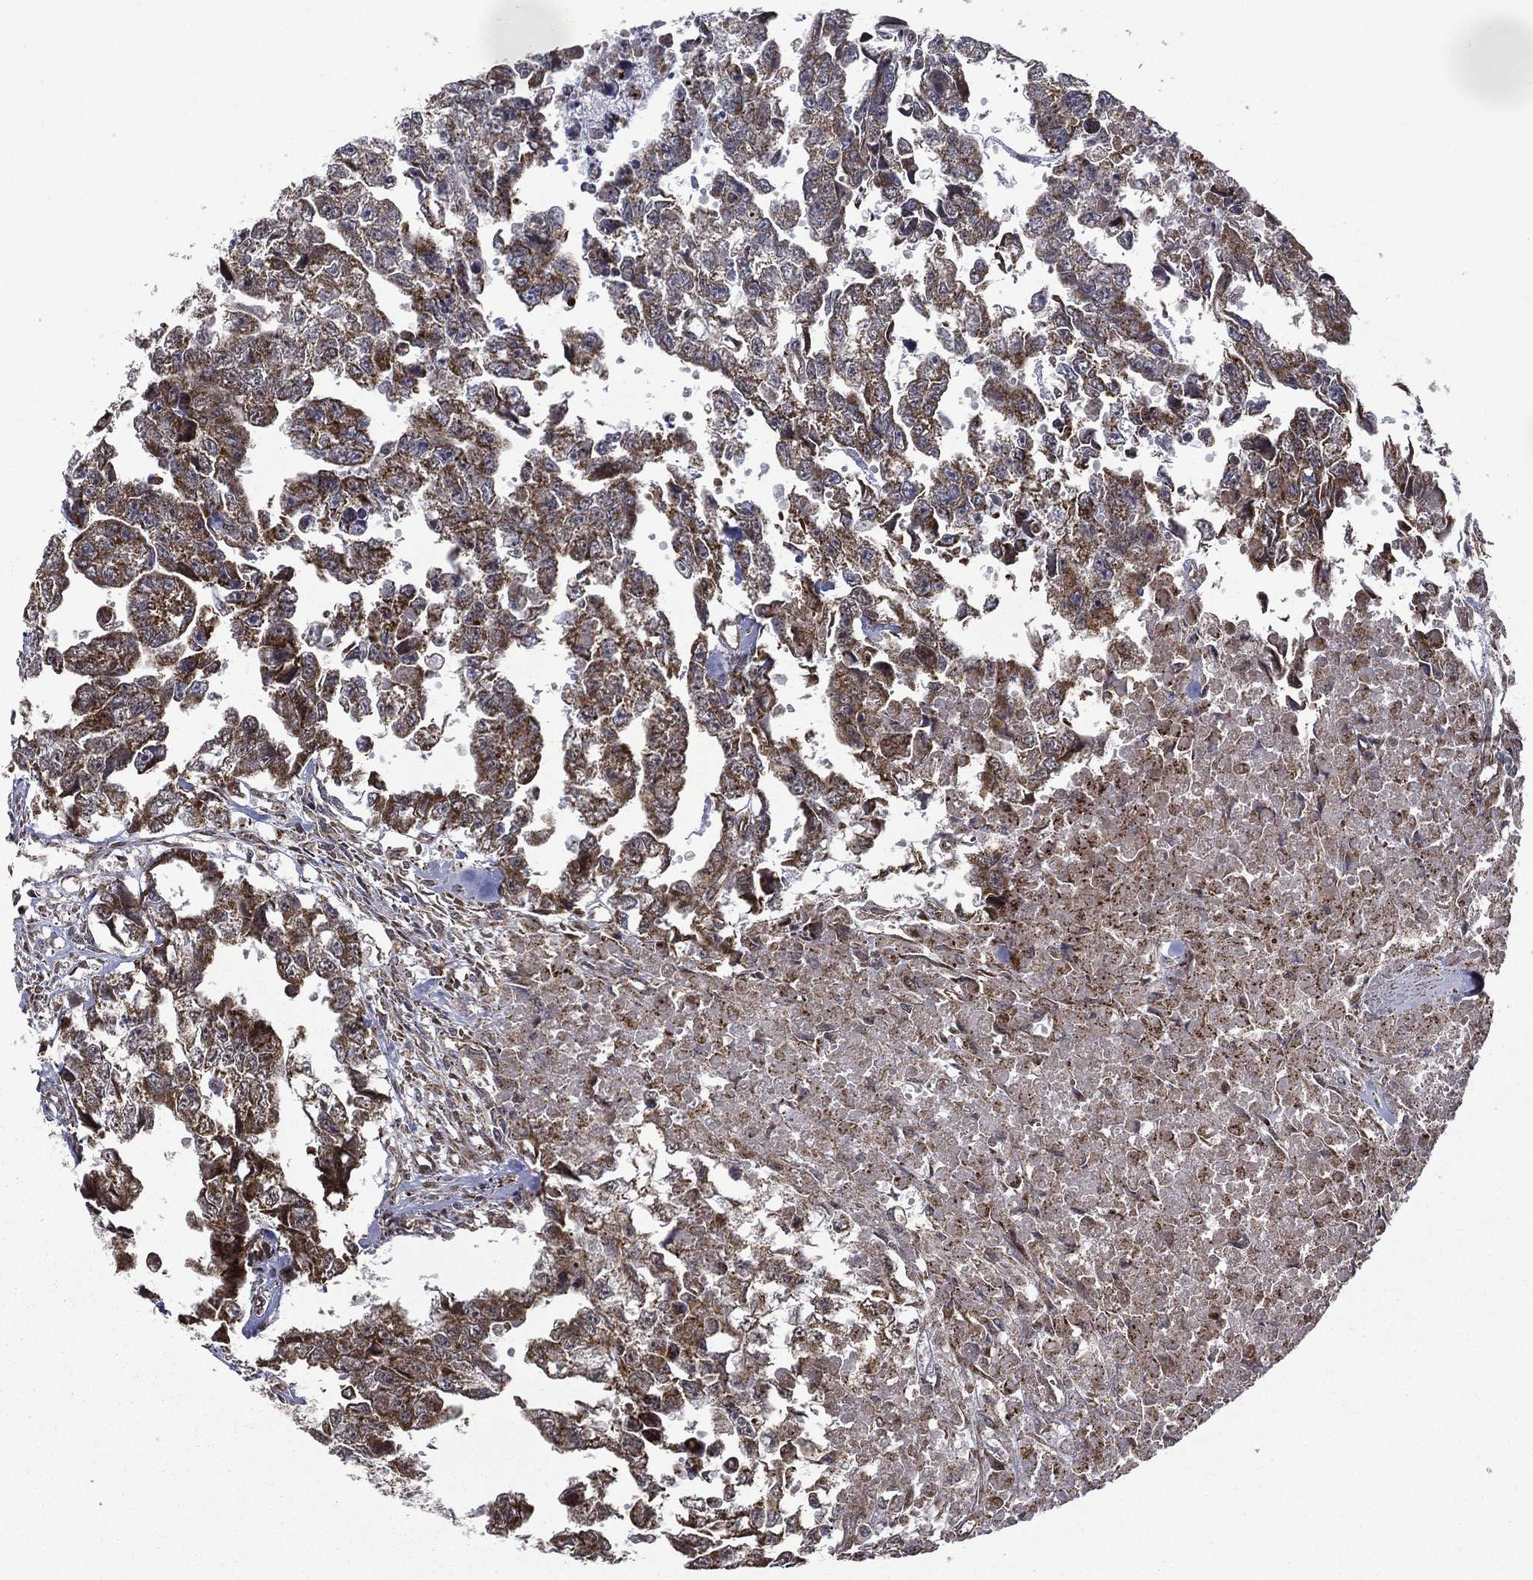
{"staining": {"intensity": "strong", "quantity": "25%-75%", "location": "cytoplasmic/membranous"}, "tissue": "testis cancer", "cell_type": "Tumor cells", "image_type": "cancer", "snomed": [{"axis": "morphology", "description": "Carcinoma, Embryonal, NOS"}, {"axis": "morphology", "description": "Teratoma, malignant, NOS"}, {"axis": "topography", "description": "Testis"}], "caption": "Immunohistochemical staining of human embryonal carcinoma (testis) displays high levels of strong cytoplasmic/membranous expression in about 25%-75% of tumor cells.", "gene": "GIMAP6", "patient": {"sex": "male", "age": 44}}